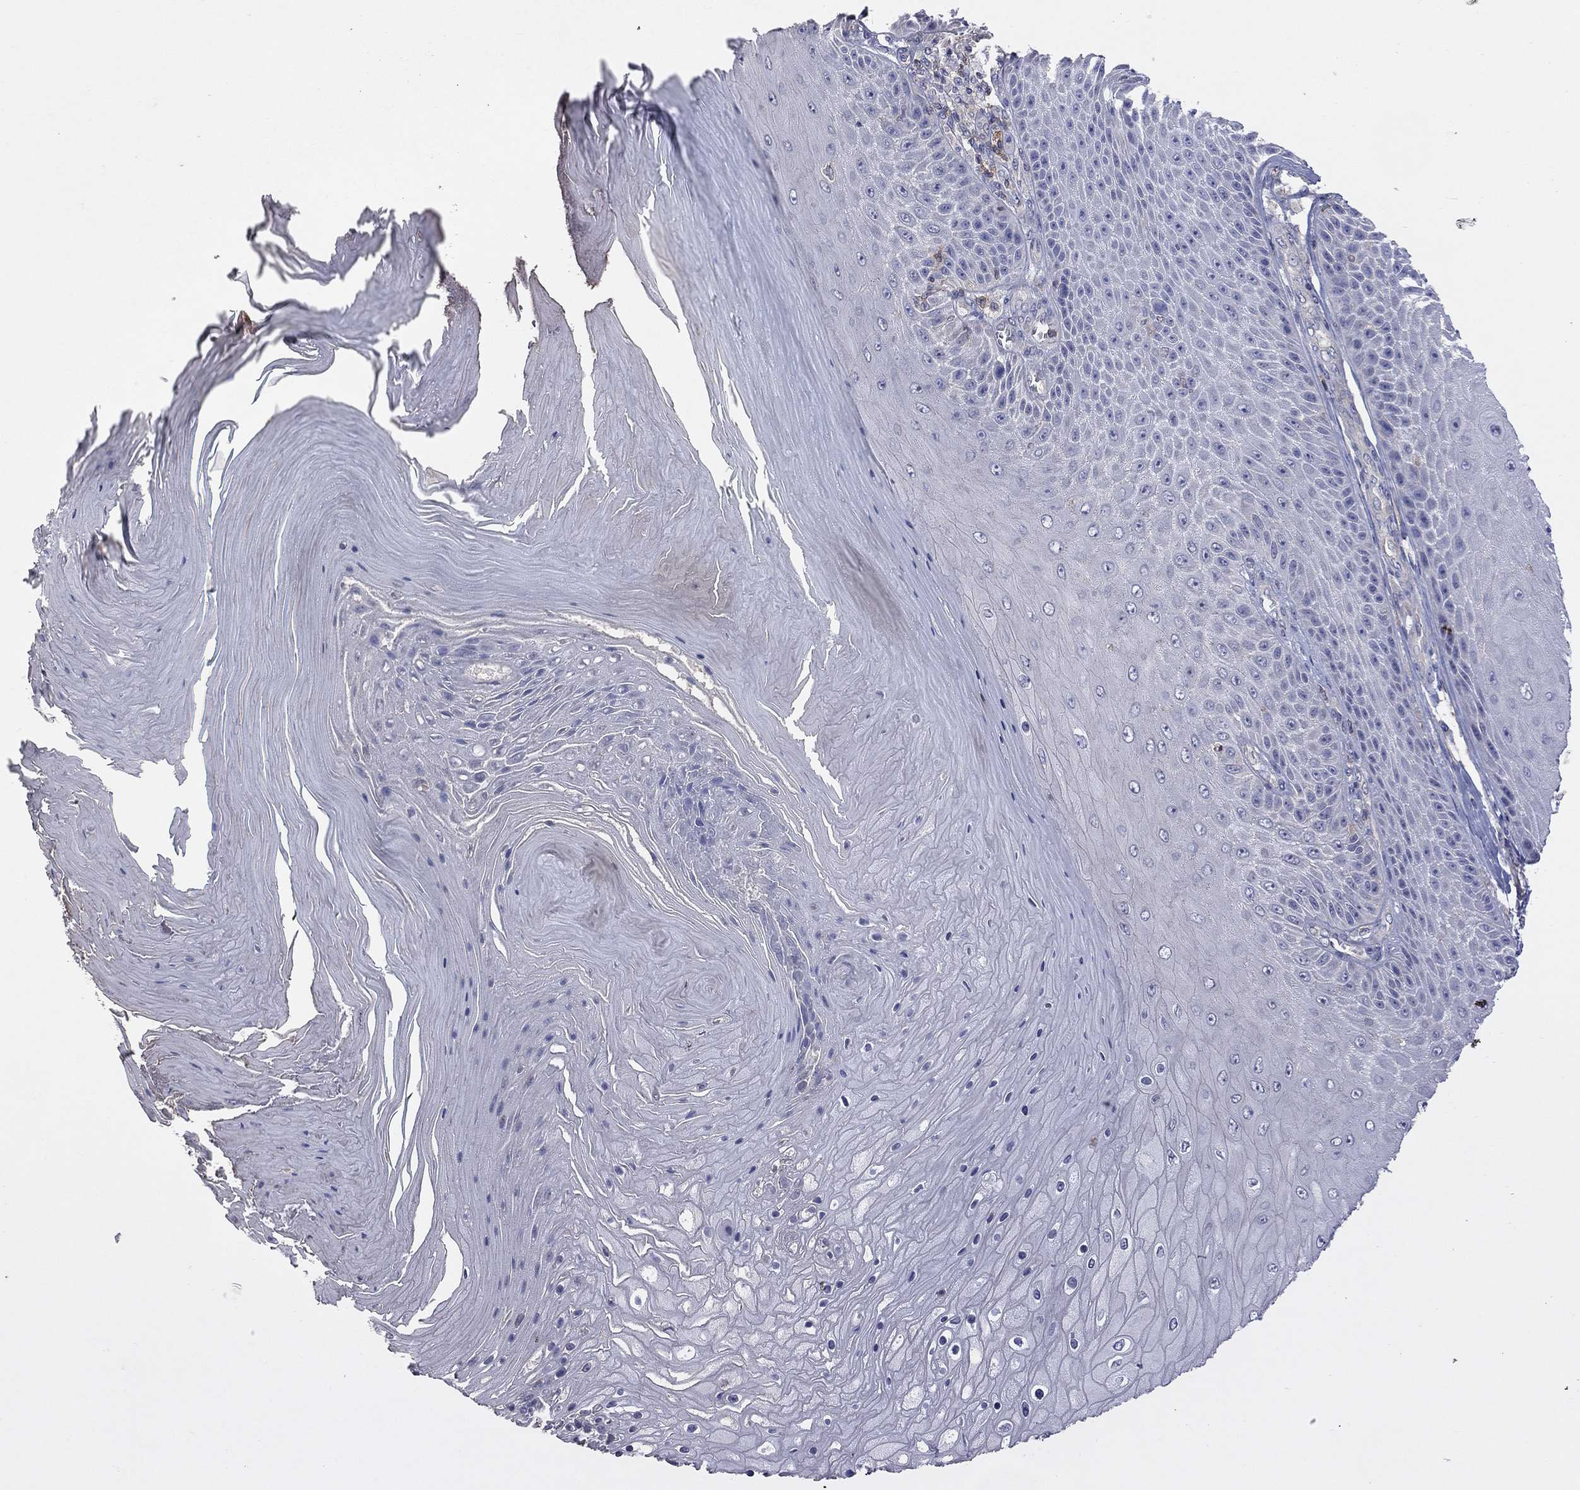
{"staining": {"intensity": "negative", "quantity": "none", "location": "none"}, "tissue": "skin cancer", "cell_type": "Tumor cells", "image_type": "cancer", "snomed": [{"axis": "morphology", "description": "Squamous cell carcinoma, NOS"}, {"axis": "topography", "description": "Skin"}], "caption": "Tumor cells show no significant protein positivity in skin cancer.", "gene": "IPCEF1", "patient": {"sex": "male", "age": 62}}